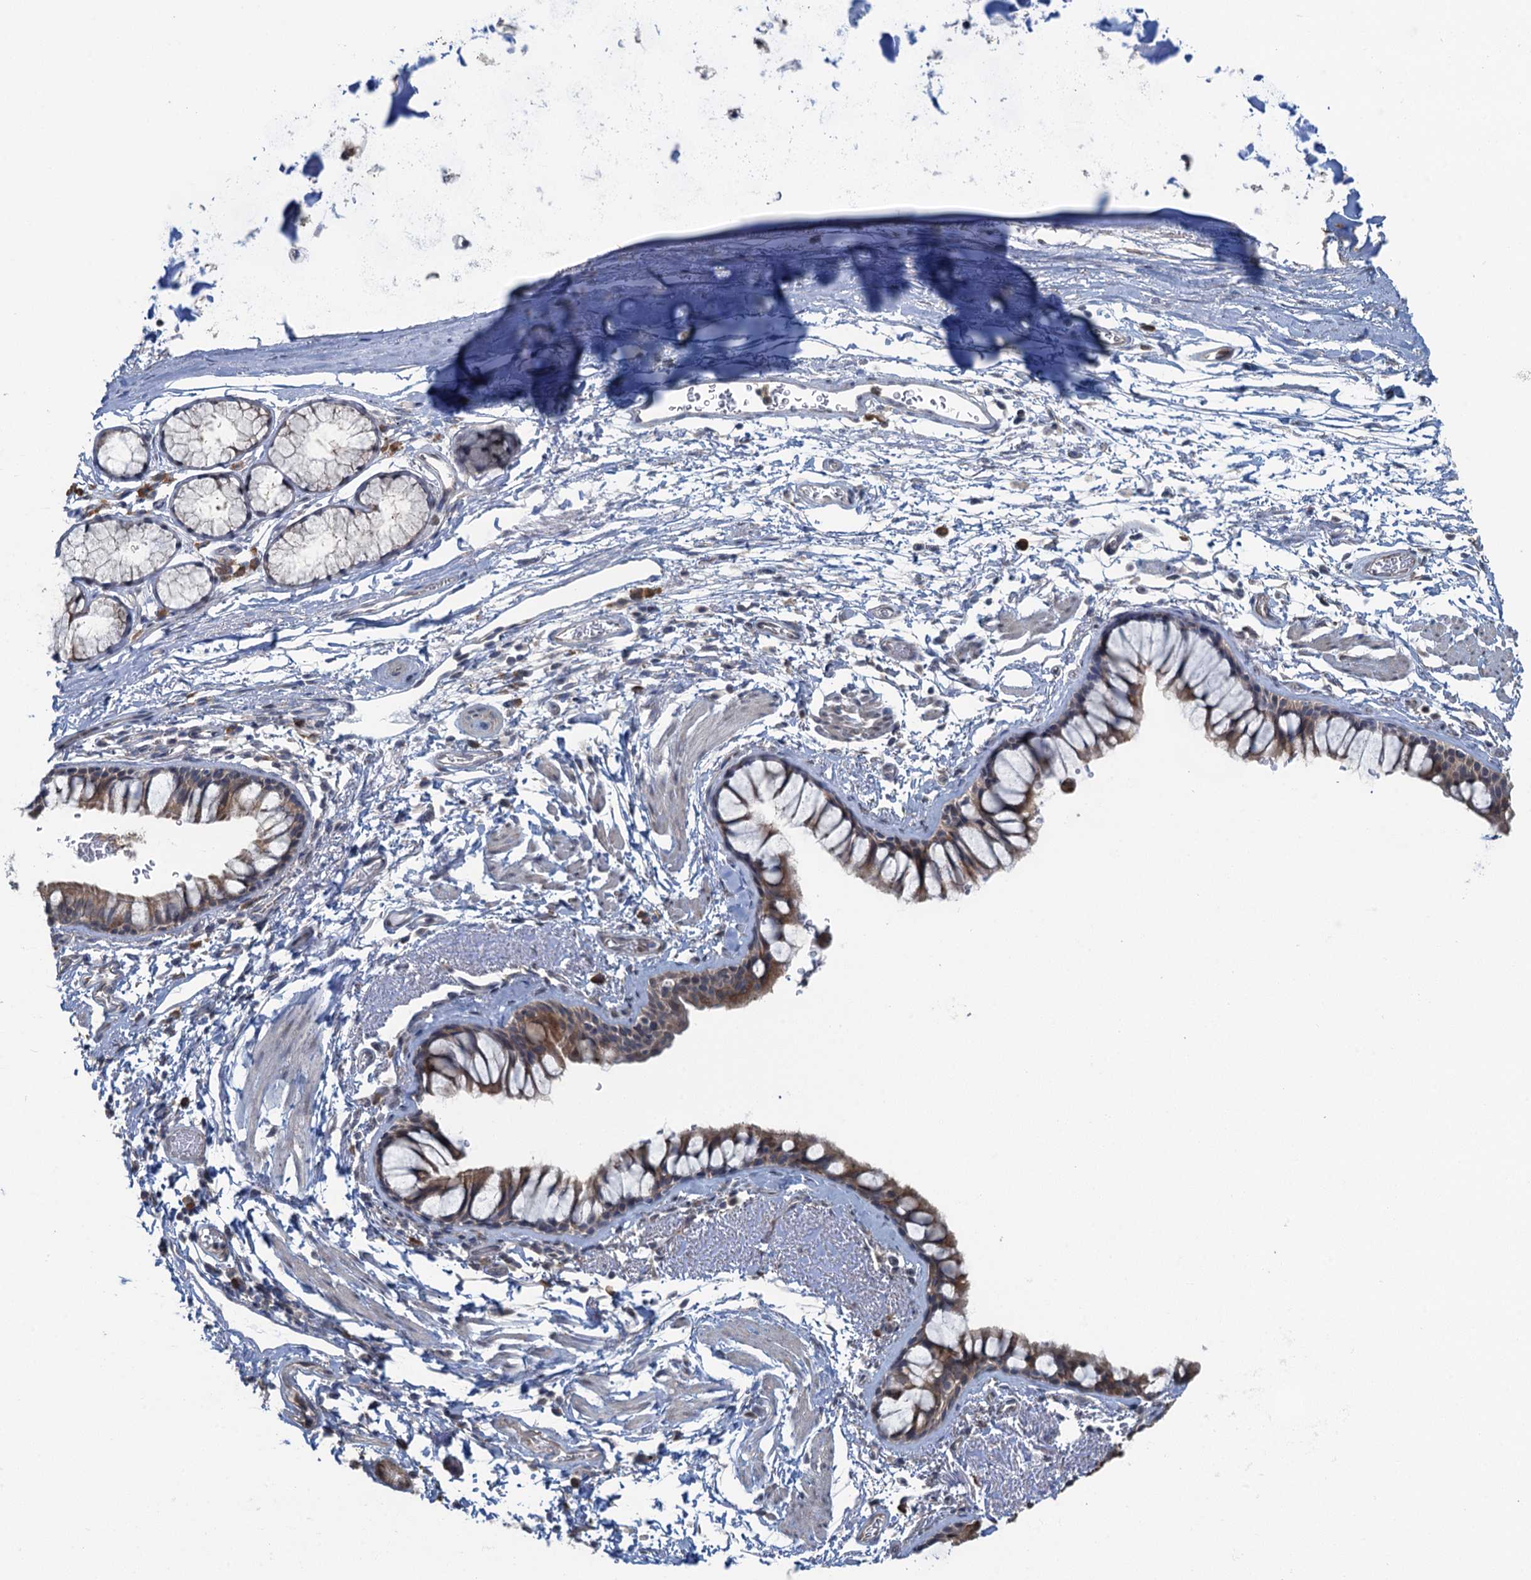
{"staining": {"intensity": "weak", "quantity": ">75%", "location": "cytoplasmic/membranous"}, "tissue": "bronchus", "cell_type": "Respiratory epithelial cells", "image_type": "normal", "snomed": [{"axis": "morphology", "description": "Normal tissue, NOS"}, {"axis": "topography", "description": "Bronchus"}], "caption": "IHC staining of benign bronchus, which exhibits low levels of weak cytoplasmic/membranous positivity in about >75% of respiratory epithelial cells indicating weak cytoplasmic/membranous protein positivity. The staining was performed using DAB (brown) for protein detection and nuclei were counterstained in hematoxylin (blue).", "gene": "TEX35", "patient": {"sex": "male", "age": 65}}